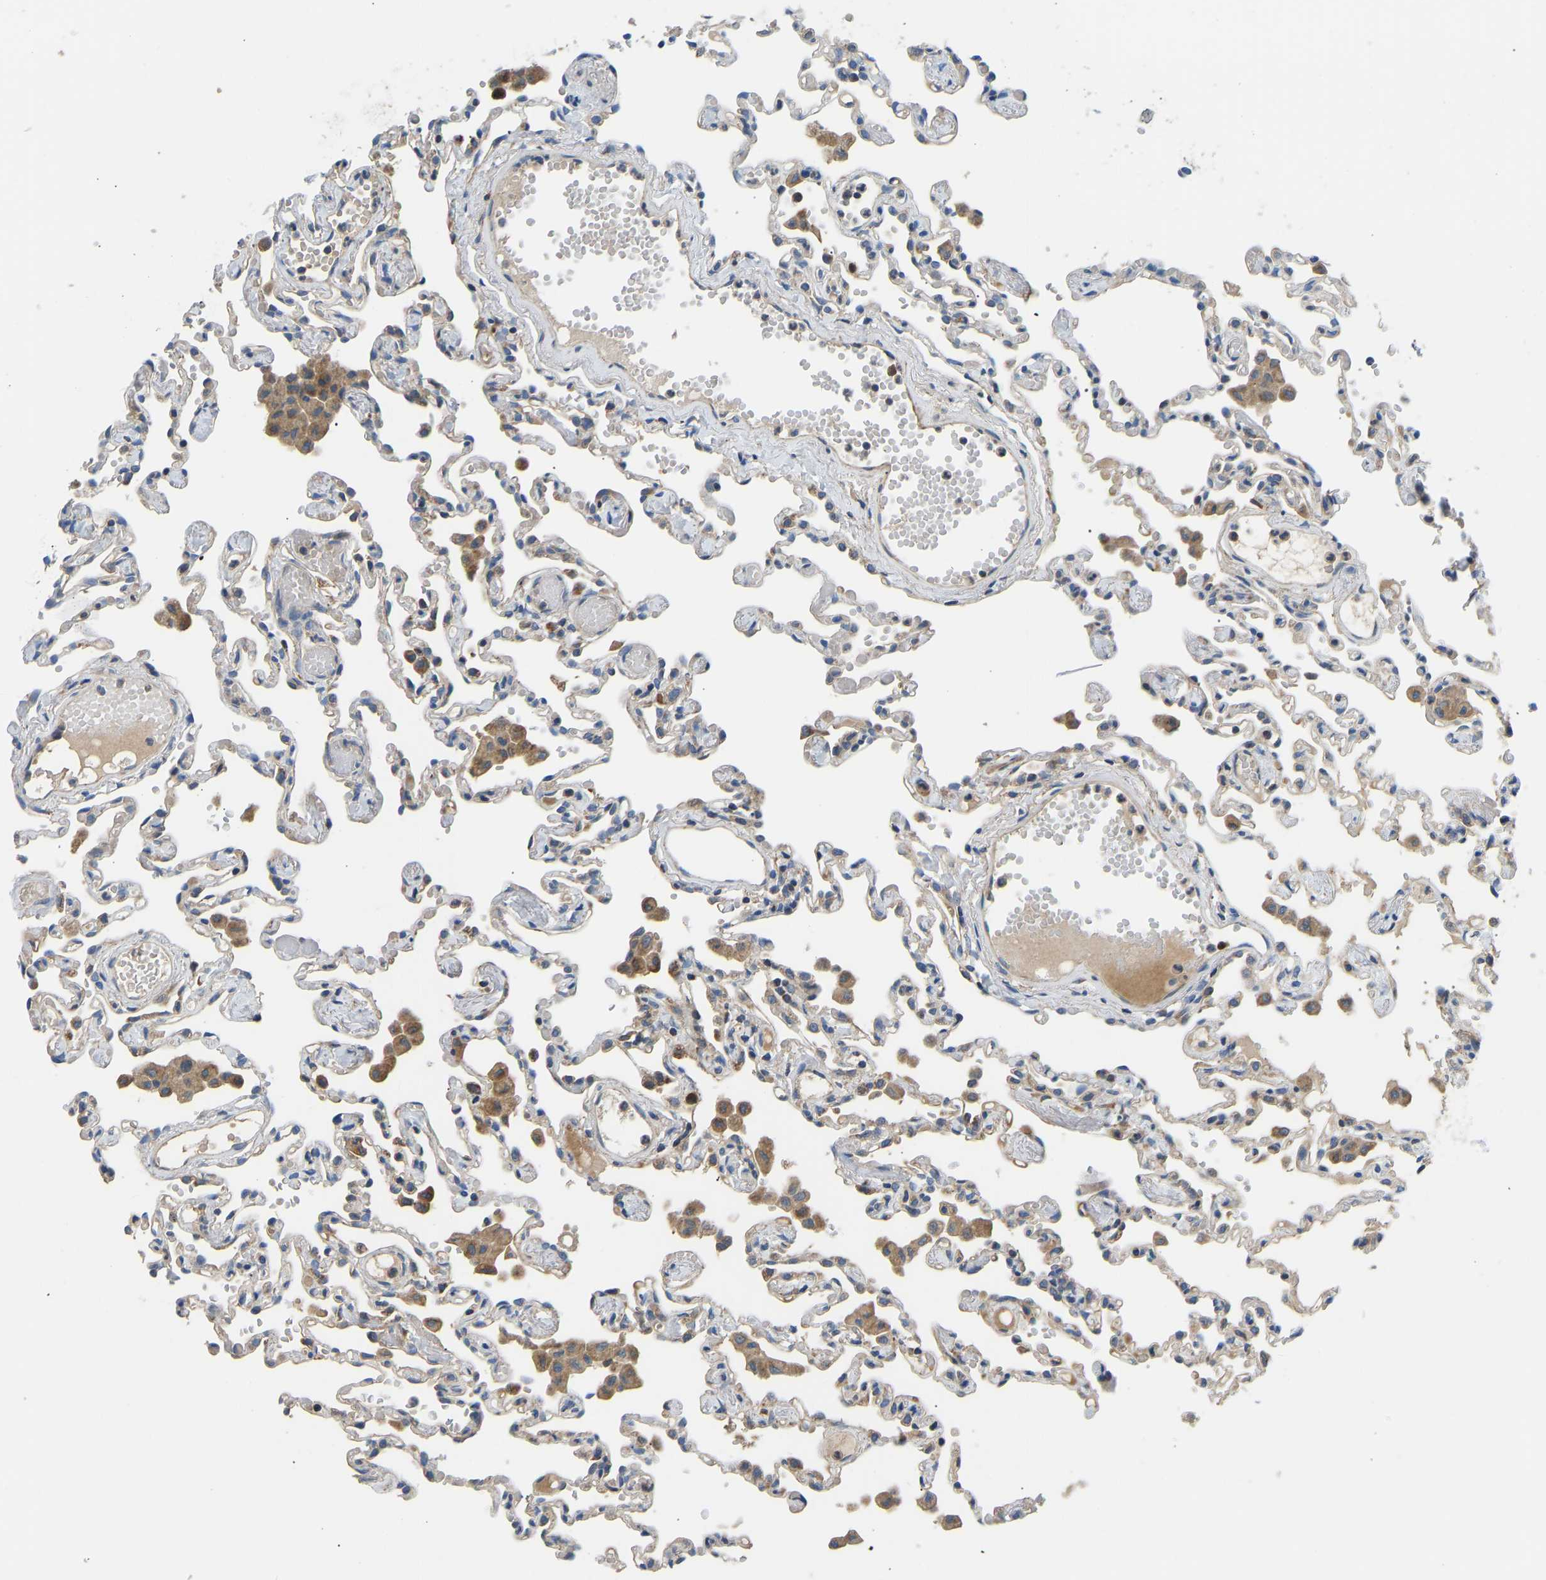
{"staining": {"intensity": "moderate", "quantity": "<25%", "location": "cytoplasmic/membranous"}, "tissue": "lung", "cell_type": "Alveolar cells", "image_type": "normal", "snomed": [{"axis": "morphology", "description": "Normal tissue, NOS"}, {"axis": "topography", "description": "Bronchus"}, {"axis": "topography", "description": "Lung"}], "caption": "Immunohistochemical staining of normal human lung reveals <25% levels of moderate cytoplasmic/membranous protein positivity in approximately <25% of alveolar cells. Nuclei are stained in blue.", "gene": "RBP1", "patient": {"sex": "female", "age": 49}}